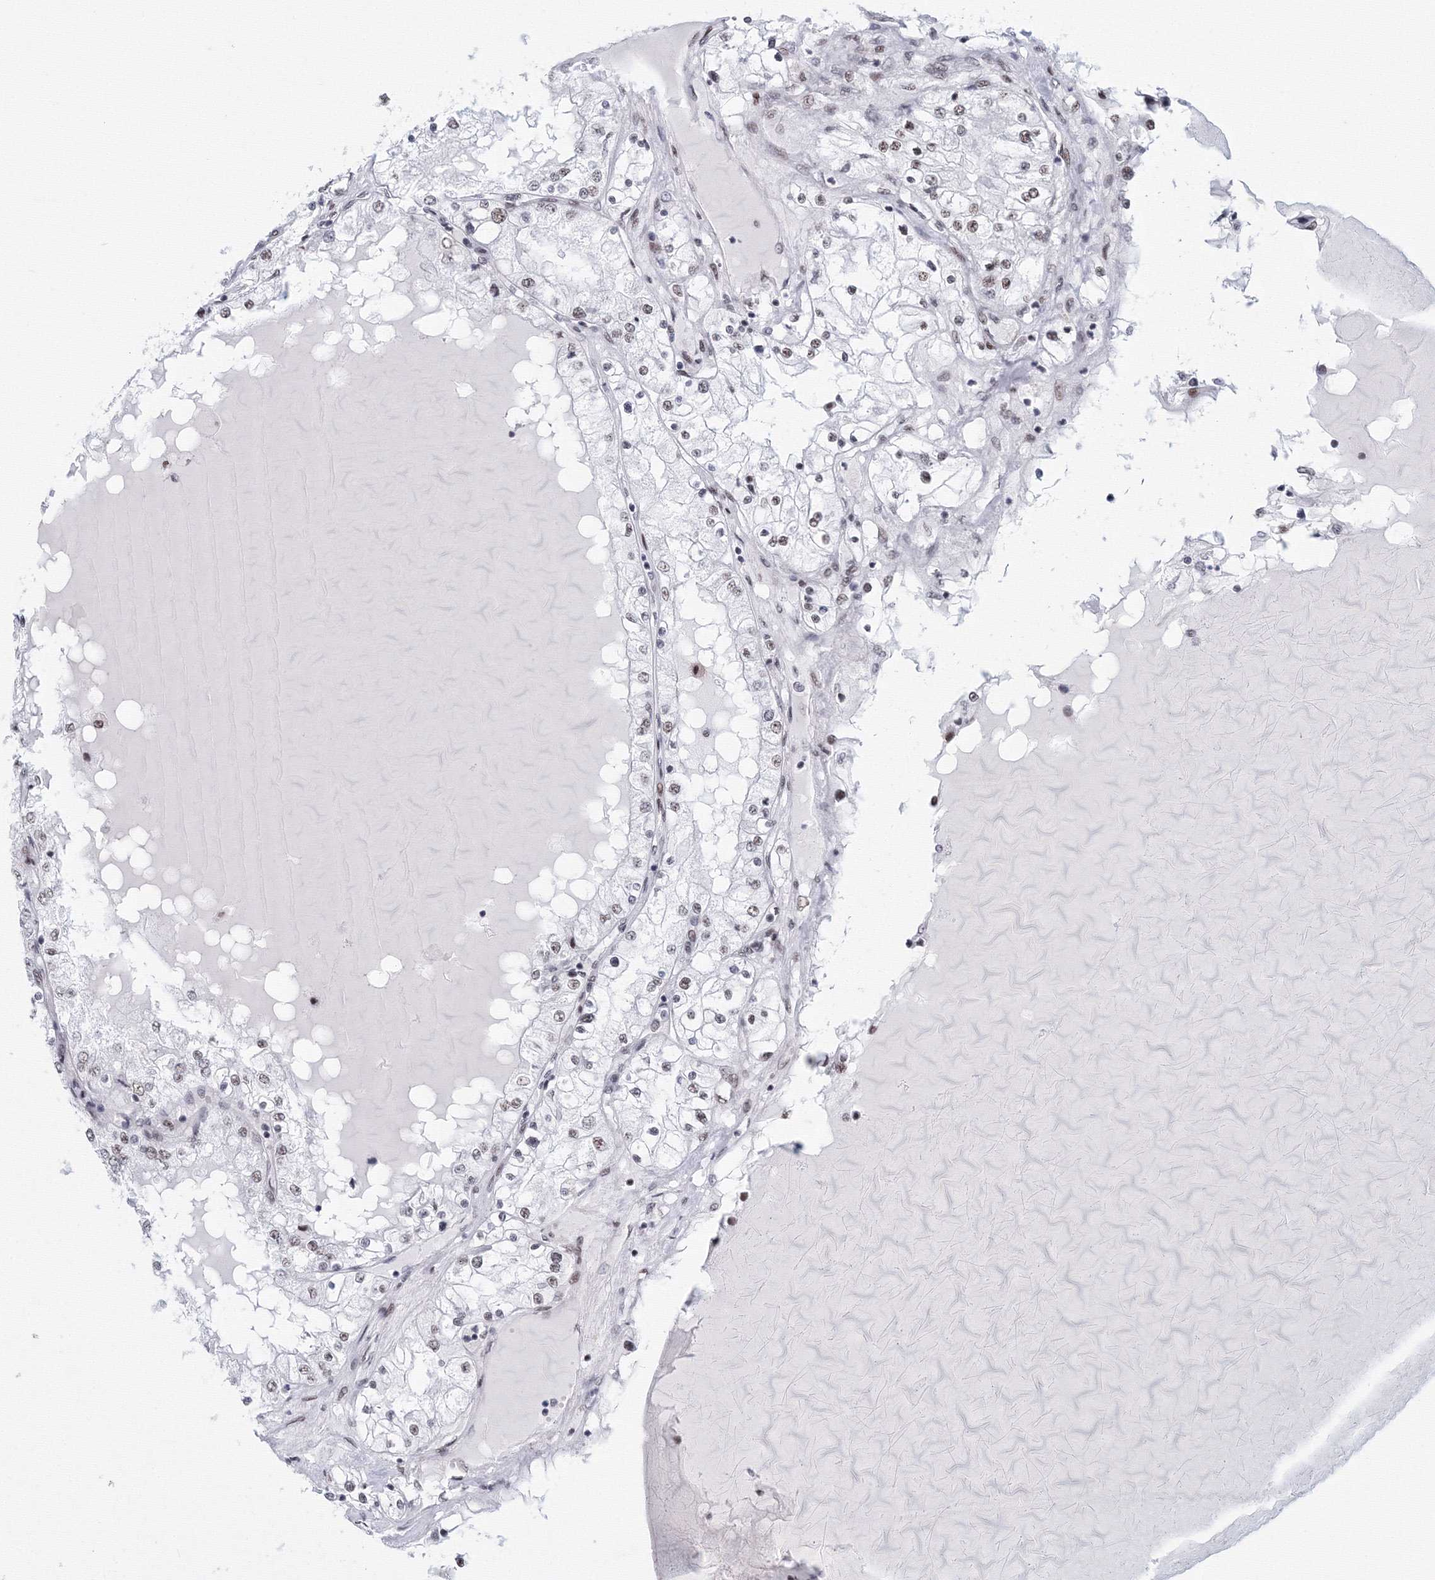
{"staining": {"intensity": "moderate", "quantity": "25%-75%", "location": "nuclear"}, "tissue": "renal cancer", "cell_type": "Tumor cells", "image_type": "cancer", "snomed": [{"axis": "morphology", "description": "Adenocarcinoma, NOS"}, {"axis": "topography", "description": "Kidney"}], "caption": "Immunohistochemical staining of renal cancer (adenocarcinoma) displays moderate nuclear protein expression in about 25%-75% of tumor cells. (IHC, brightfield microscopy, high magnification).", "gene": "SF3B6", "patient": {"sex": "male", "age": 68}}